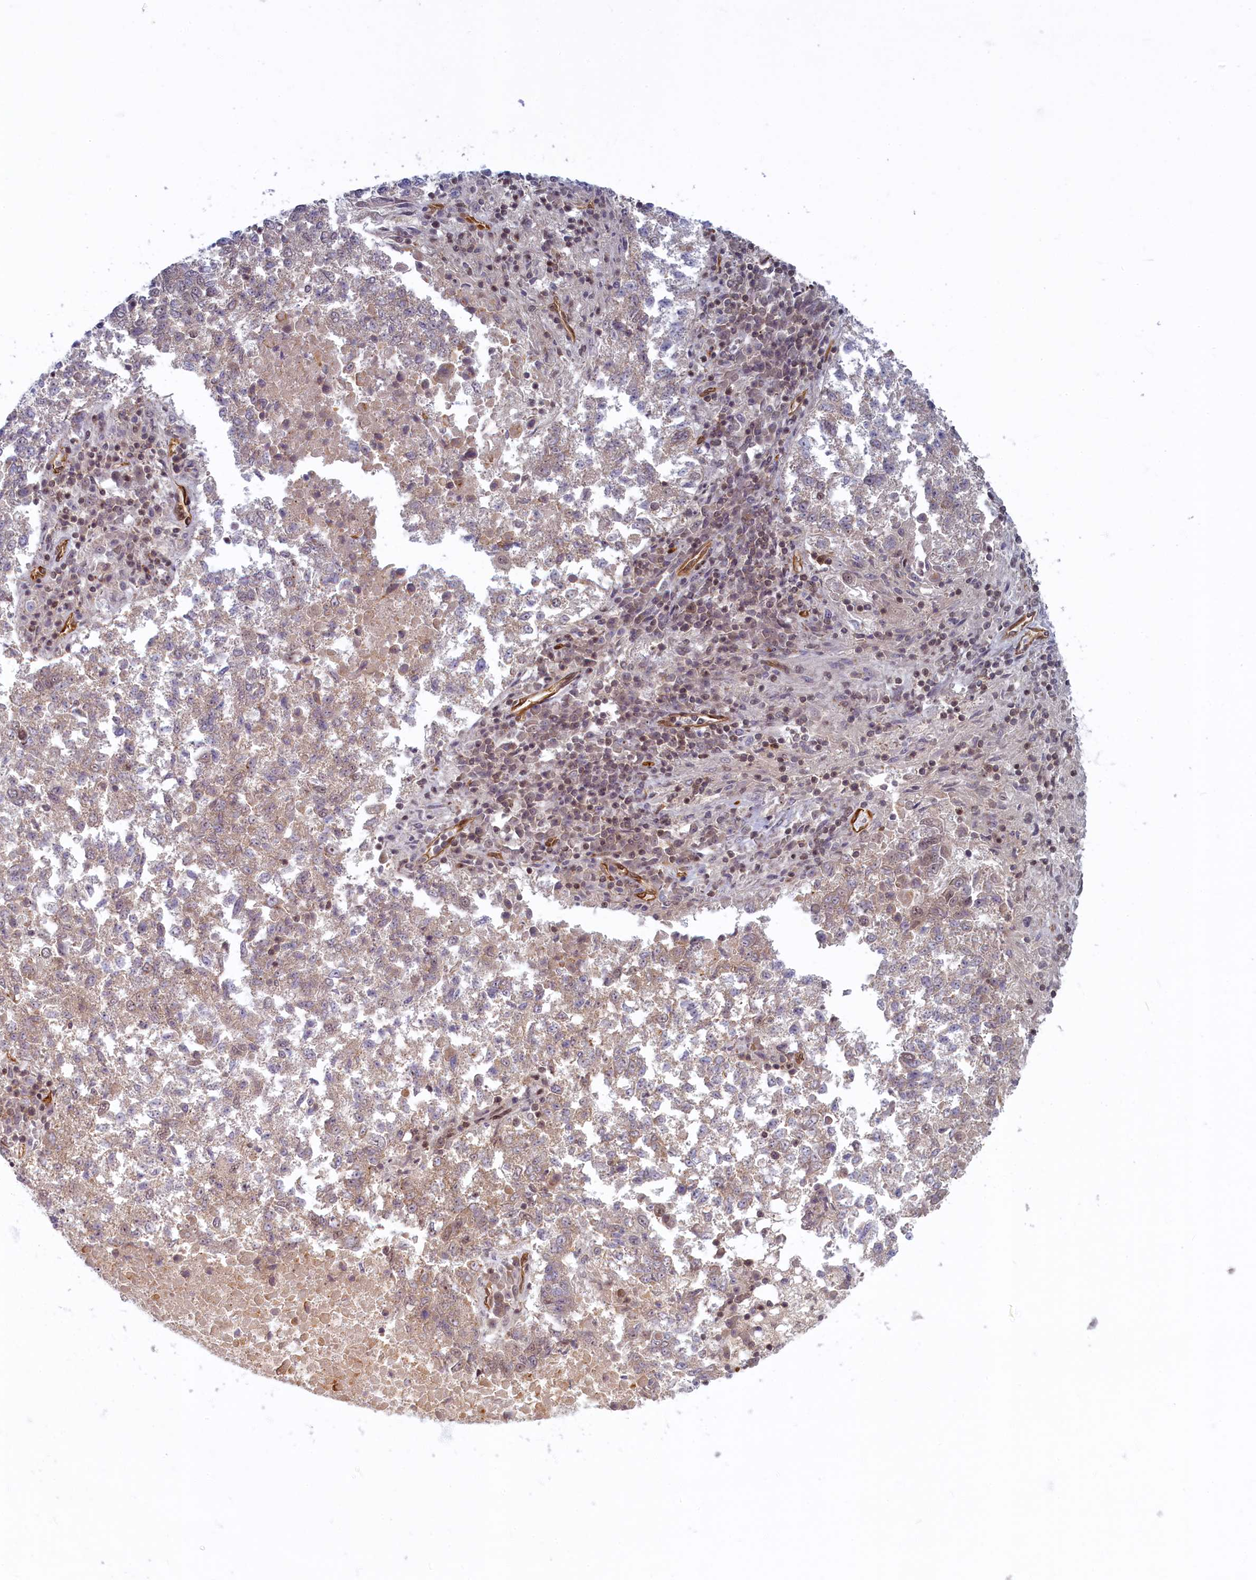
{"staining": {"intensity": "weak", "quantity": "25%-75%", "location": "cytoplasmic/membranous"}, "tissue": "lung cancer", "cell_type": "Tumor cells", "image_type": "cancer", "snomed": [{"axis": "morphology", "description": "Squamous cell carcinoma, NOS"}, {"axis": "topography", "description": "Lung"}], "caption": "Immunohistochemistry (DAB) staining of lung squamous cell carcinoma demonstrates weak cytoplasmic/membranous protein positivity in approximately 25%-75% of tumor cells.", "gene": "SNRK", "patient": {"sex": "male", "age": 73}}